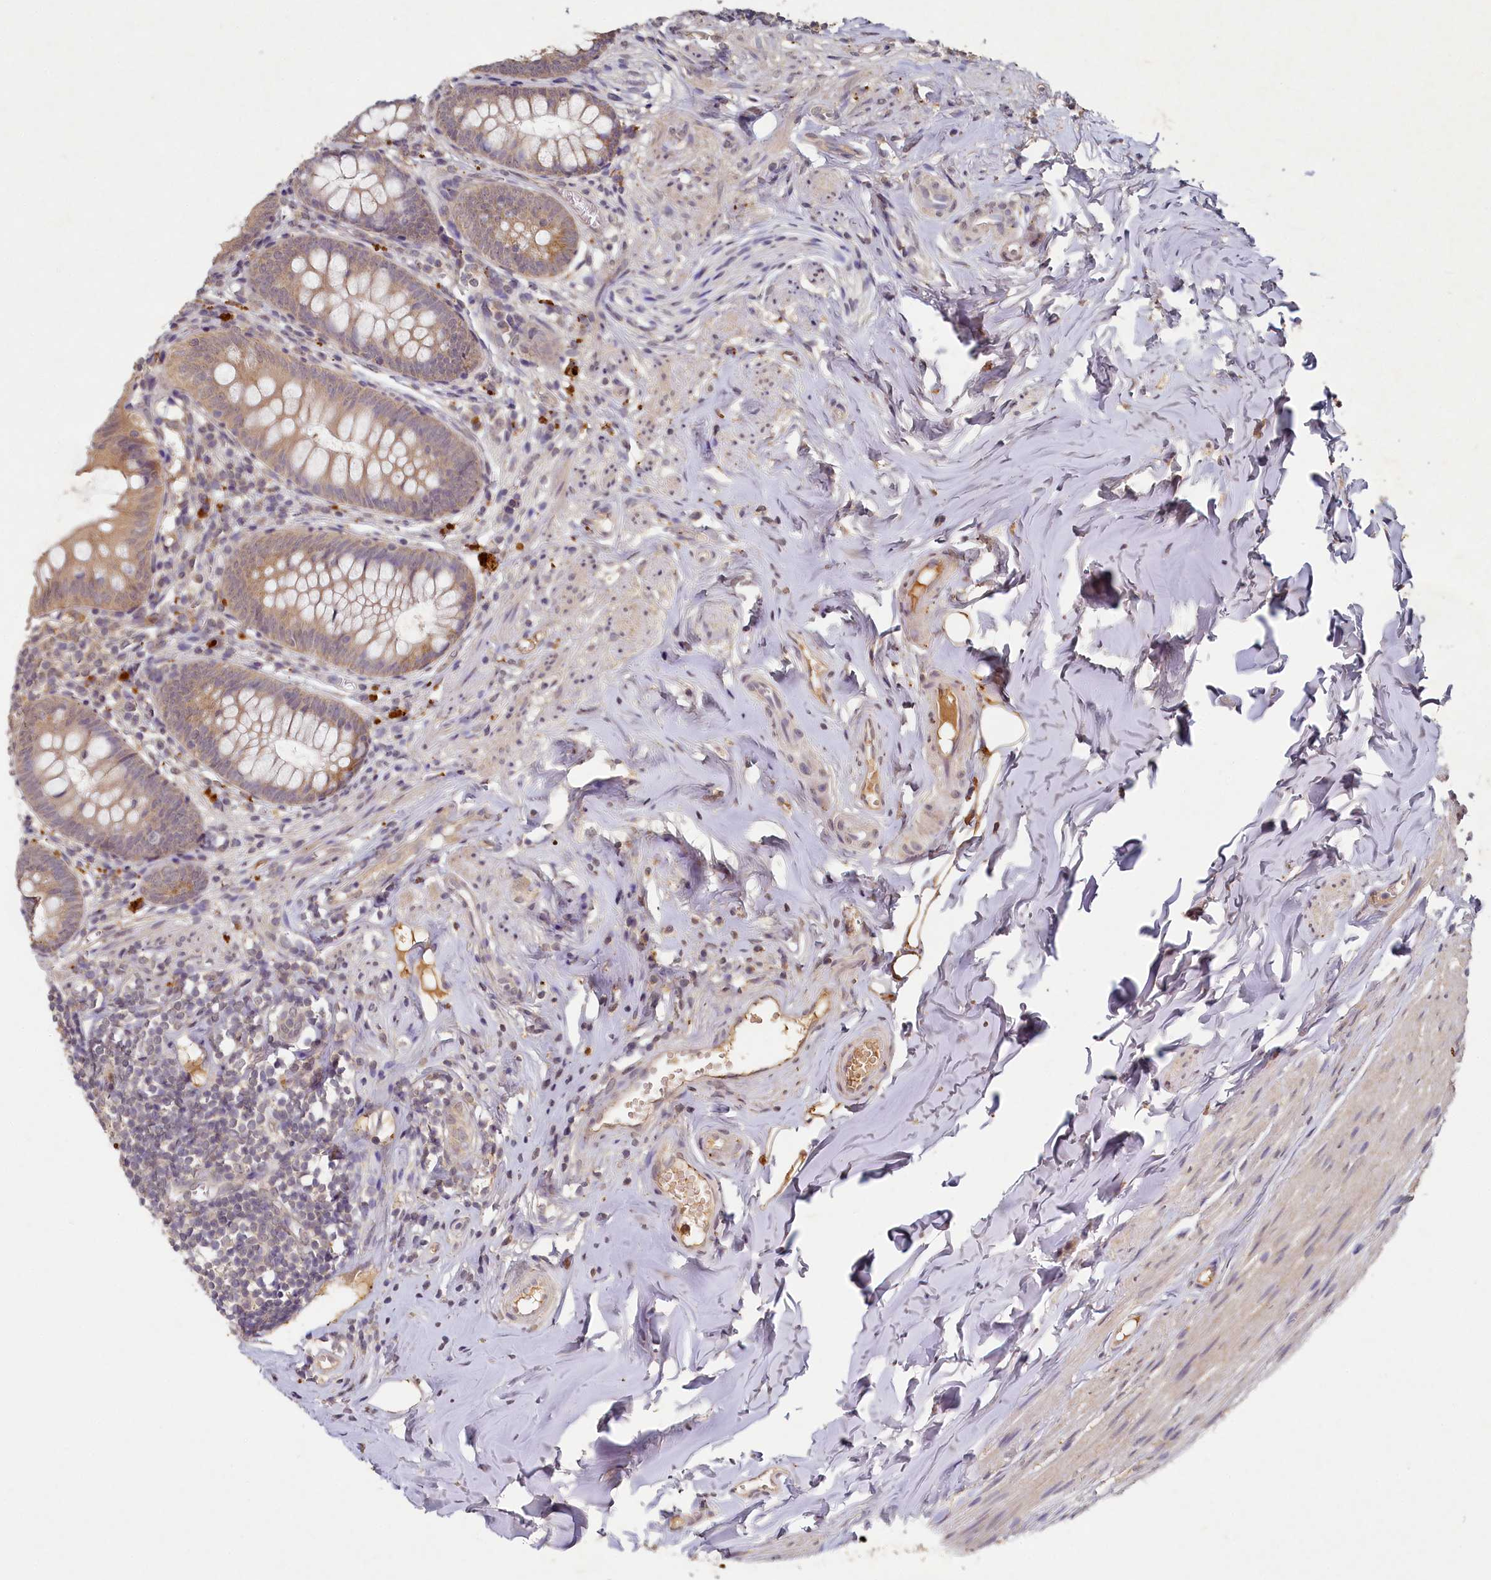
{"staining": {"intensity": "weak", "quantity": ">75%", "location": "cytoplasmic/membranous"}, "tissue": "appendix", "cell_type": "Glandular cells", "image_type": "normal", "snomed": [{"axis": "morphology", "description": "Normal tissue, NOS"}, {"axis": "topography", "description": "Appendix"}], "caption": "The image reveals immunohistochemical staining of benign appendix. There is weak cytoplasmic/membranous expression is identified in about >75% of glandular cells.", "gene": "HERC3", "patient": {"sex": "female", "age": 51}}